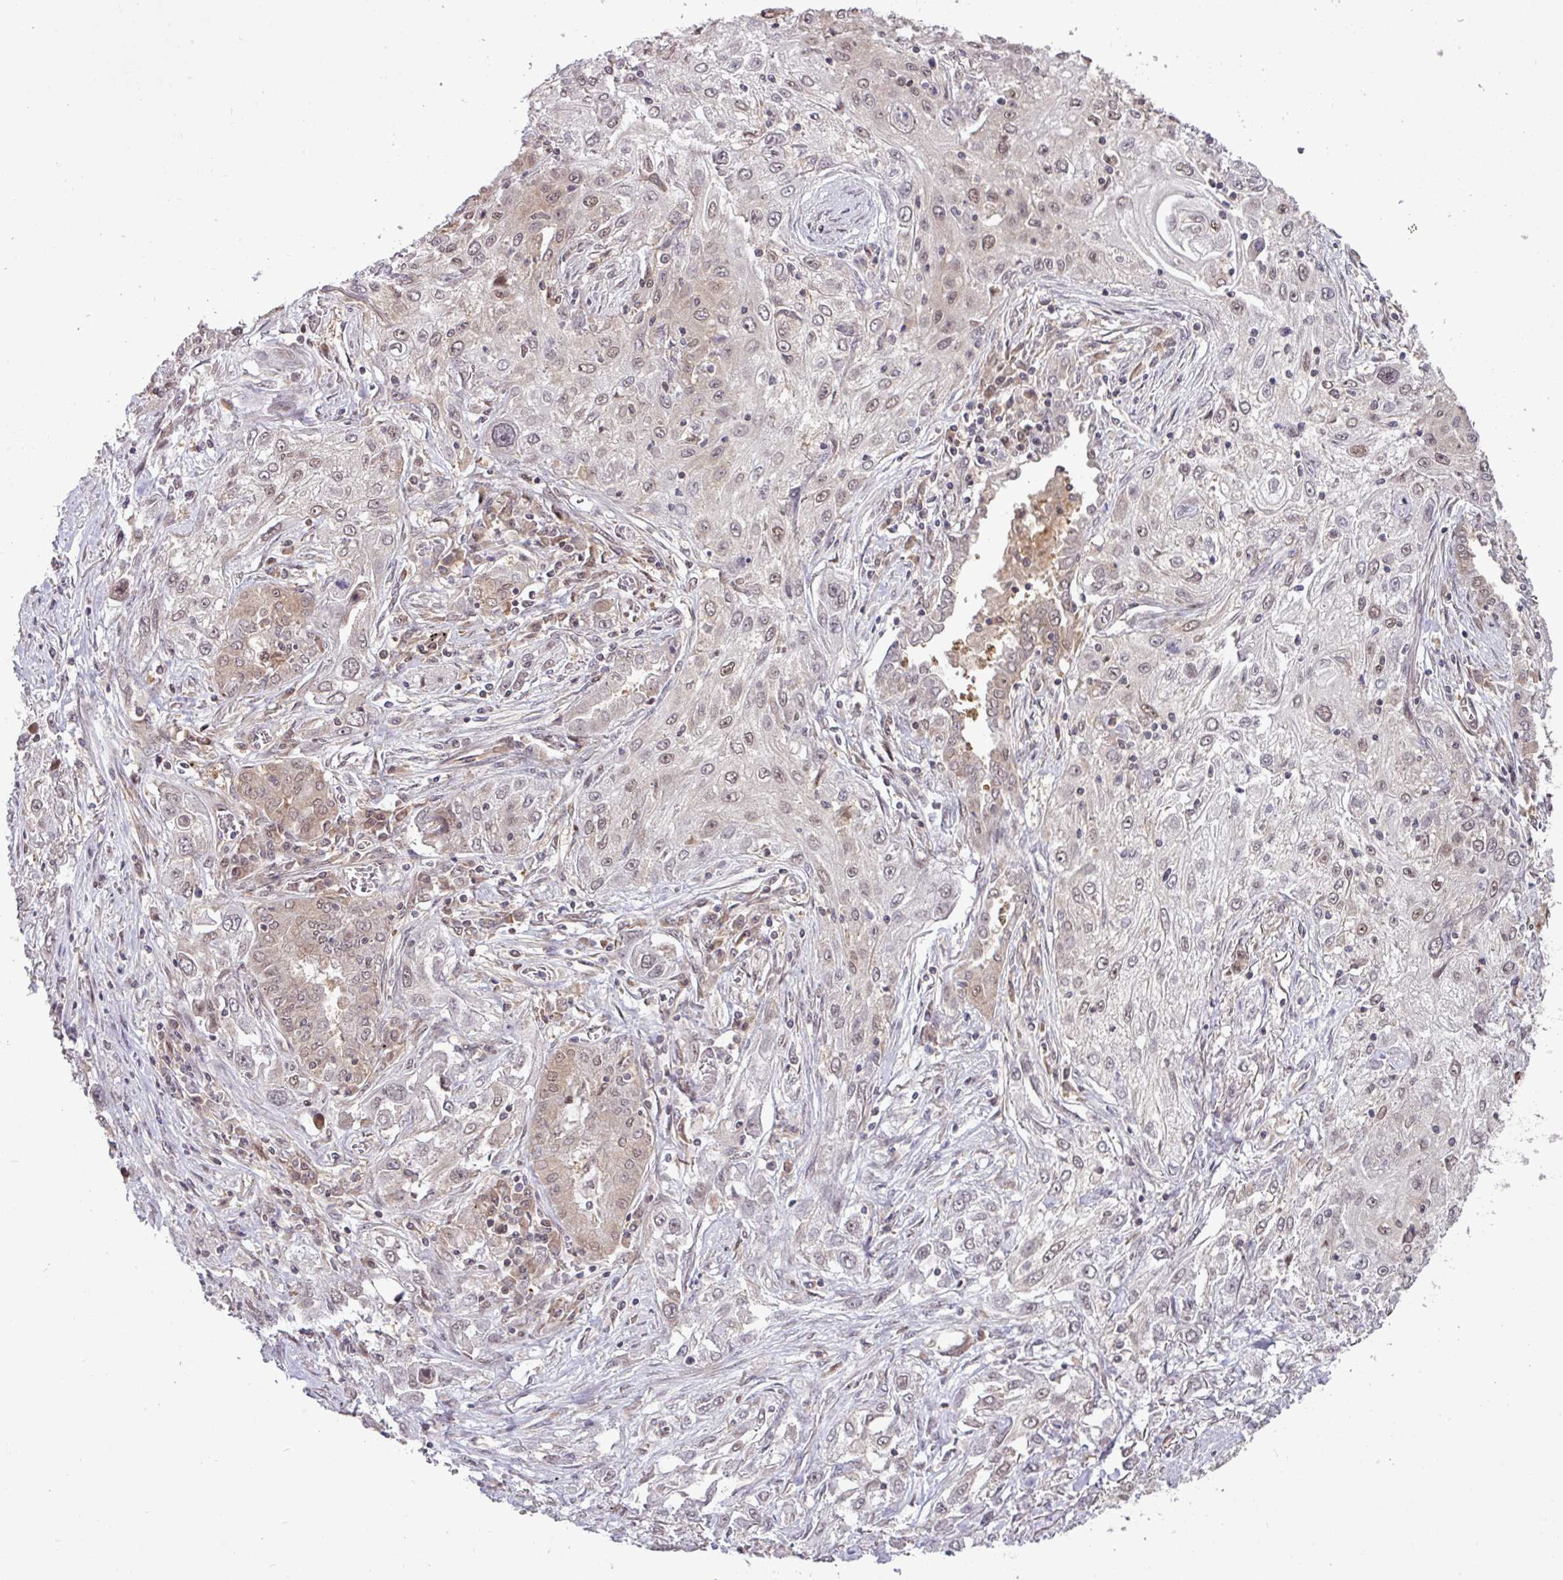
{"staining": {"intensity": "weak", "quantity": "25%-75%", "location": "cytoplasmic/membranous,nuclear"}, "tissue": "lung cancer", "cell_type": "Tumor cells", "image_type": "cancer", "snomed": [{"axis": "morphology", "description": "Squamous cell carcinoma, NOS"}, {"axis": "topography", "description": "Lung"}], "caption": "A histopathology image of lung cancer (squamous cell carcinoma) stained for a protein exhibits weak cytoplasmic/membranous and nuclear brown staining in tumor cells.", "gene": "RIPPLY1", "patient": {"sex": "female", "age": 69}}